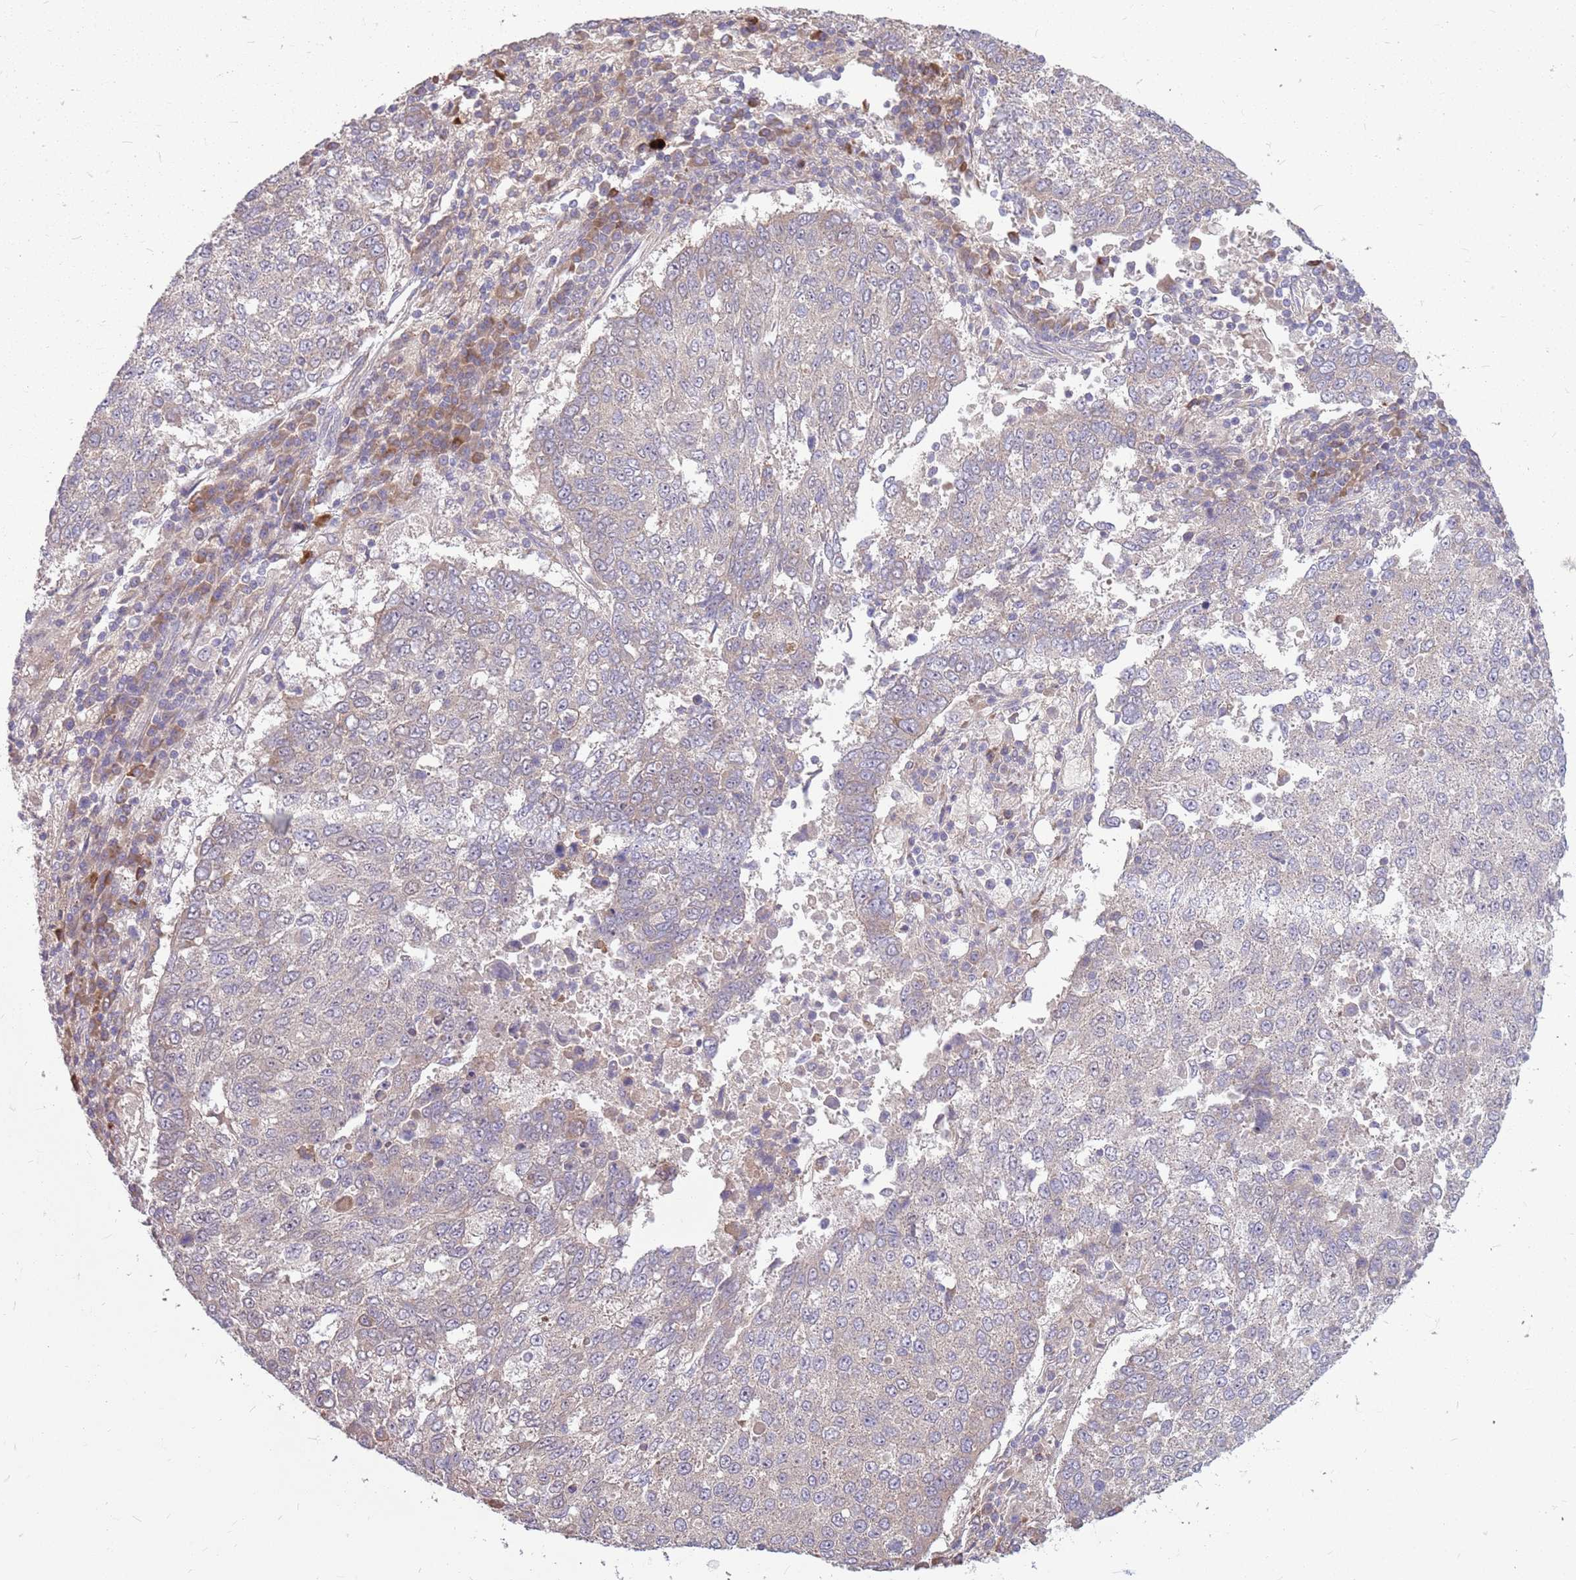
{"staining": {"intensity": "weak", "quantity": "25%-75%", "location": "cytoplasmic/membranous"}, "tissue": "lung cancer", "cell_type": "Tumor cells", "image_type": "cancer", "snomed": [{"axis": "morphology", "description": "Squamous cell carcinoma, NOS"}, {"axis": "topography", "description": "Lung"}], "caption": "Squamous cell carcinoma (lung) tissue reveals weak cytoplasmic/membranous positivity in approximately 25%-75% of tumor cells (DAB (3,3'-diaminobenzidine) = brown stain, brightfield microscopy at high magnification).", "gene": "PPP1R27", "patient": {"sex": "male", "age": 73}}